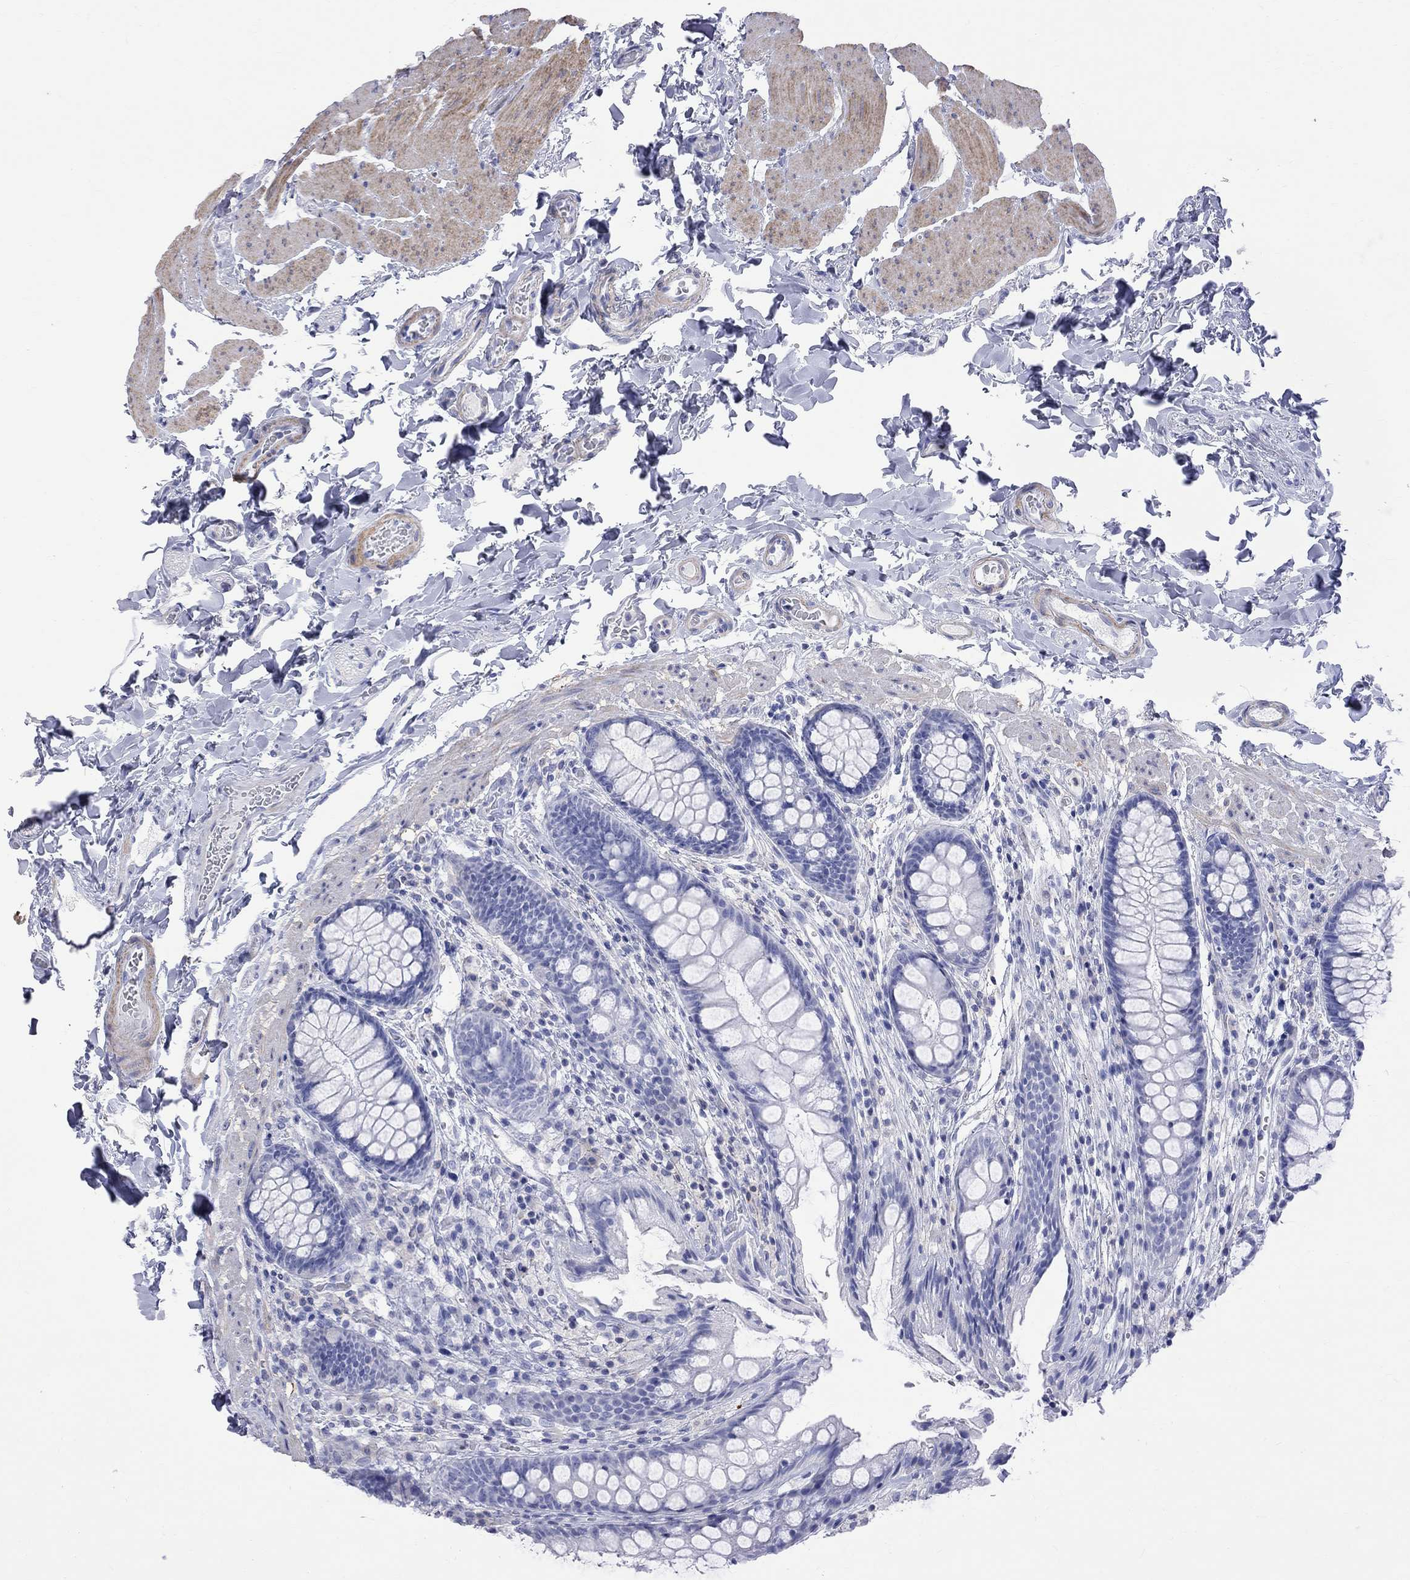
{"staining": {"intensity": "negative", "quantity": "none", "location": "none"}, "tissue": "colon", "cell_type": "Endothelial cells", "image_type": "normal", "snomed": [{"axis": "morphology", "description": "Normal tissue, NOS"}, {"axis": "topography", "description": "Colon"}], "caption": "The micrograph exhibits no significant expression in endothelial cells of colon.", "gene": "S100A3", "patient": {"sex": "female", "age": 86}}